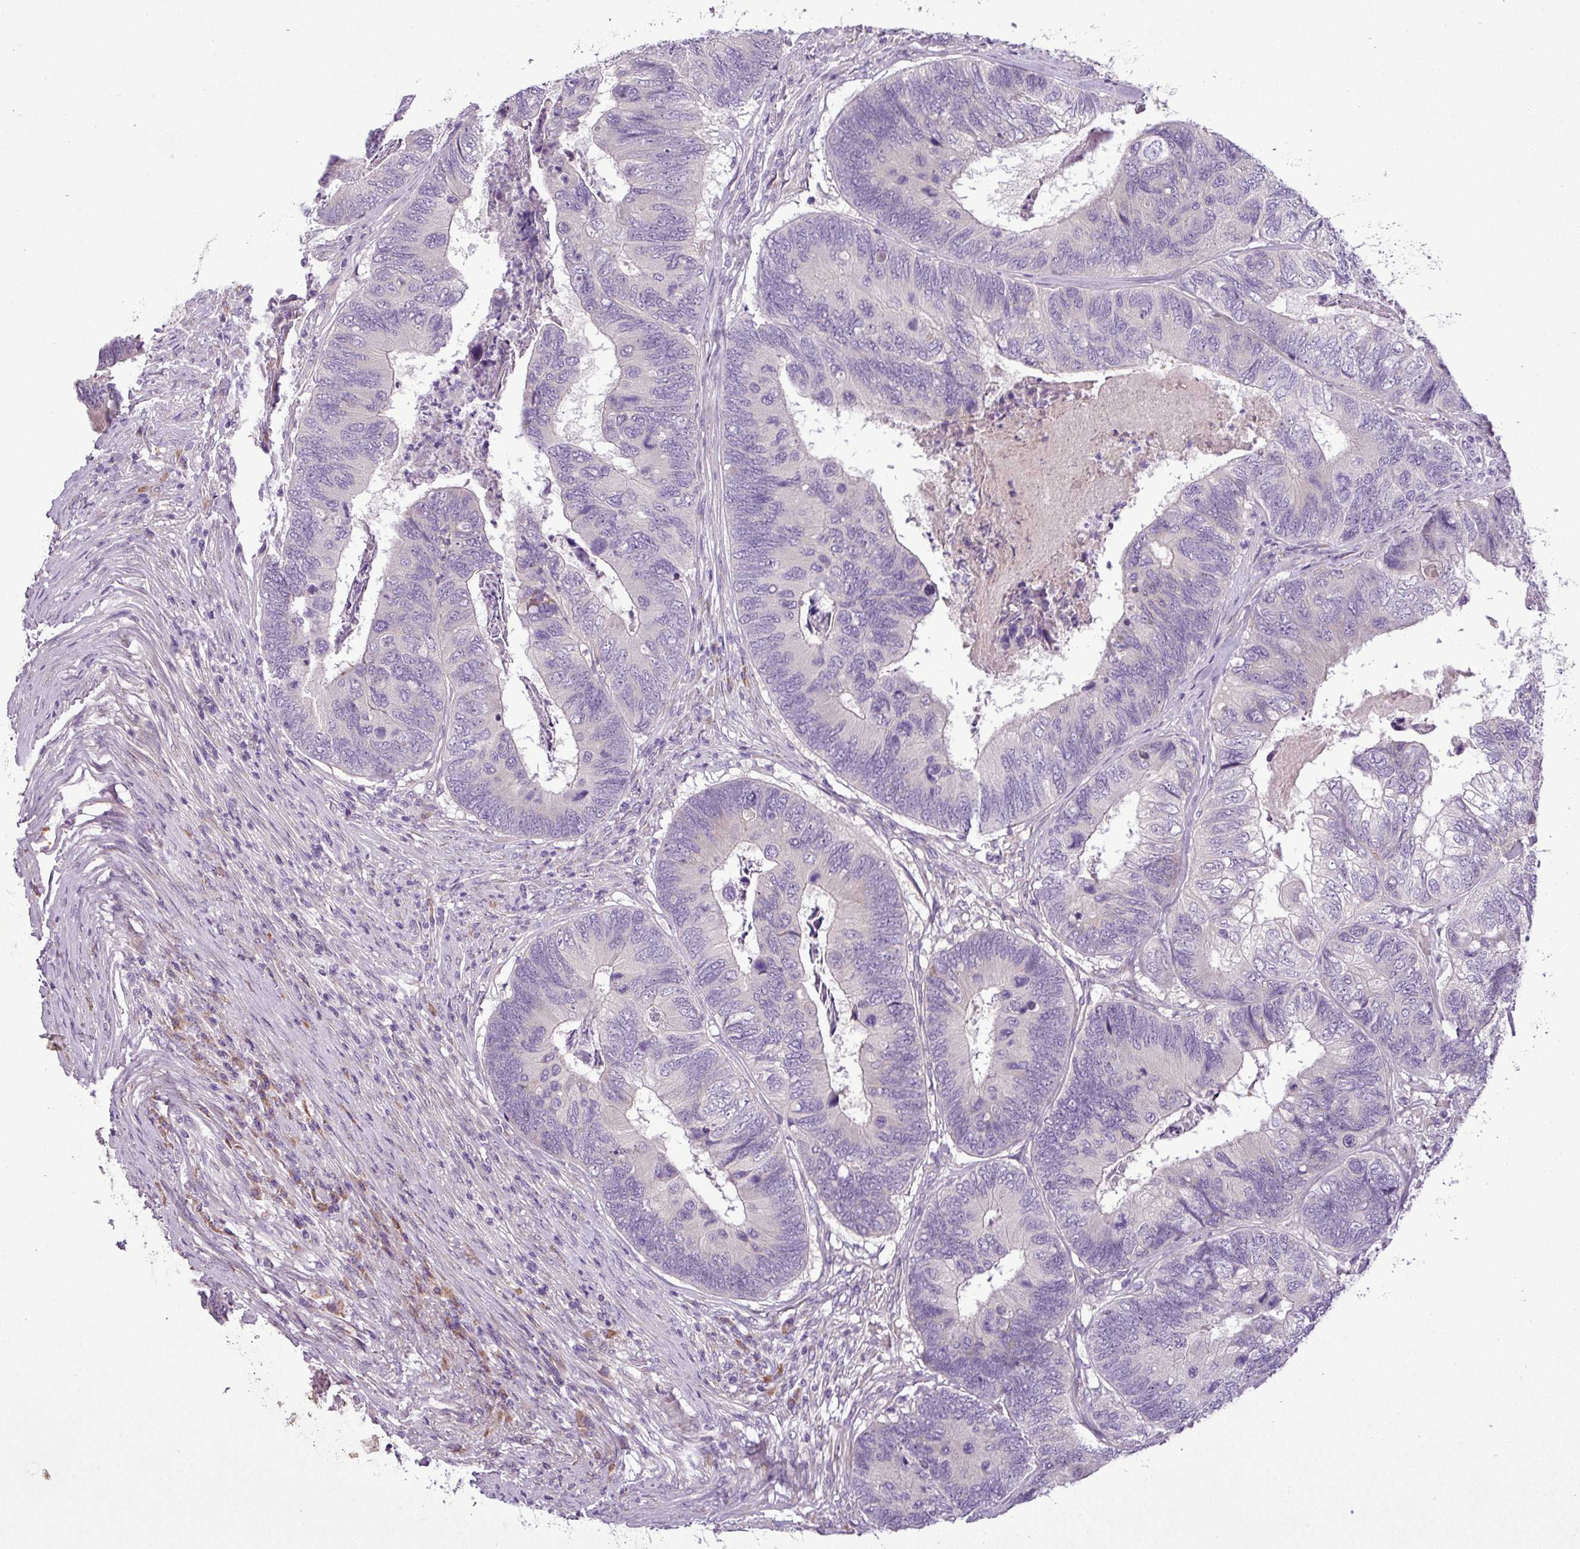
{"staining": {"intensity": "negative", "quantity": "none", "location": "none"}, "tissue": "colorectal cancer", "cell_type": "Tumor cells", "image_type": "cancer", "snomed": [{"axis": "morphology", "description": "Adenocarcinoma, NOS"}, {"axis": "topography", "description": "Colon"}], "caption": "Immunohistochemistry (IHC) of colorectal cancer (adenocarcinoma) exhibits no expression in tumor cells. The staining is performed using DAB (3,3'-diaminobenzidine) brown chromogen with nuclei counter-stained in using hematoxylin.", "gene": "MOCS3", "patient": {"sex": "female", "age": 67}}